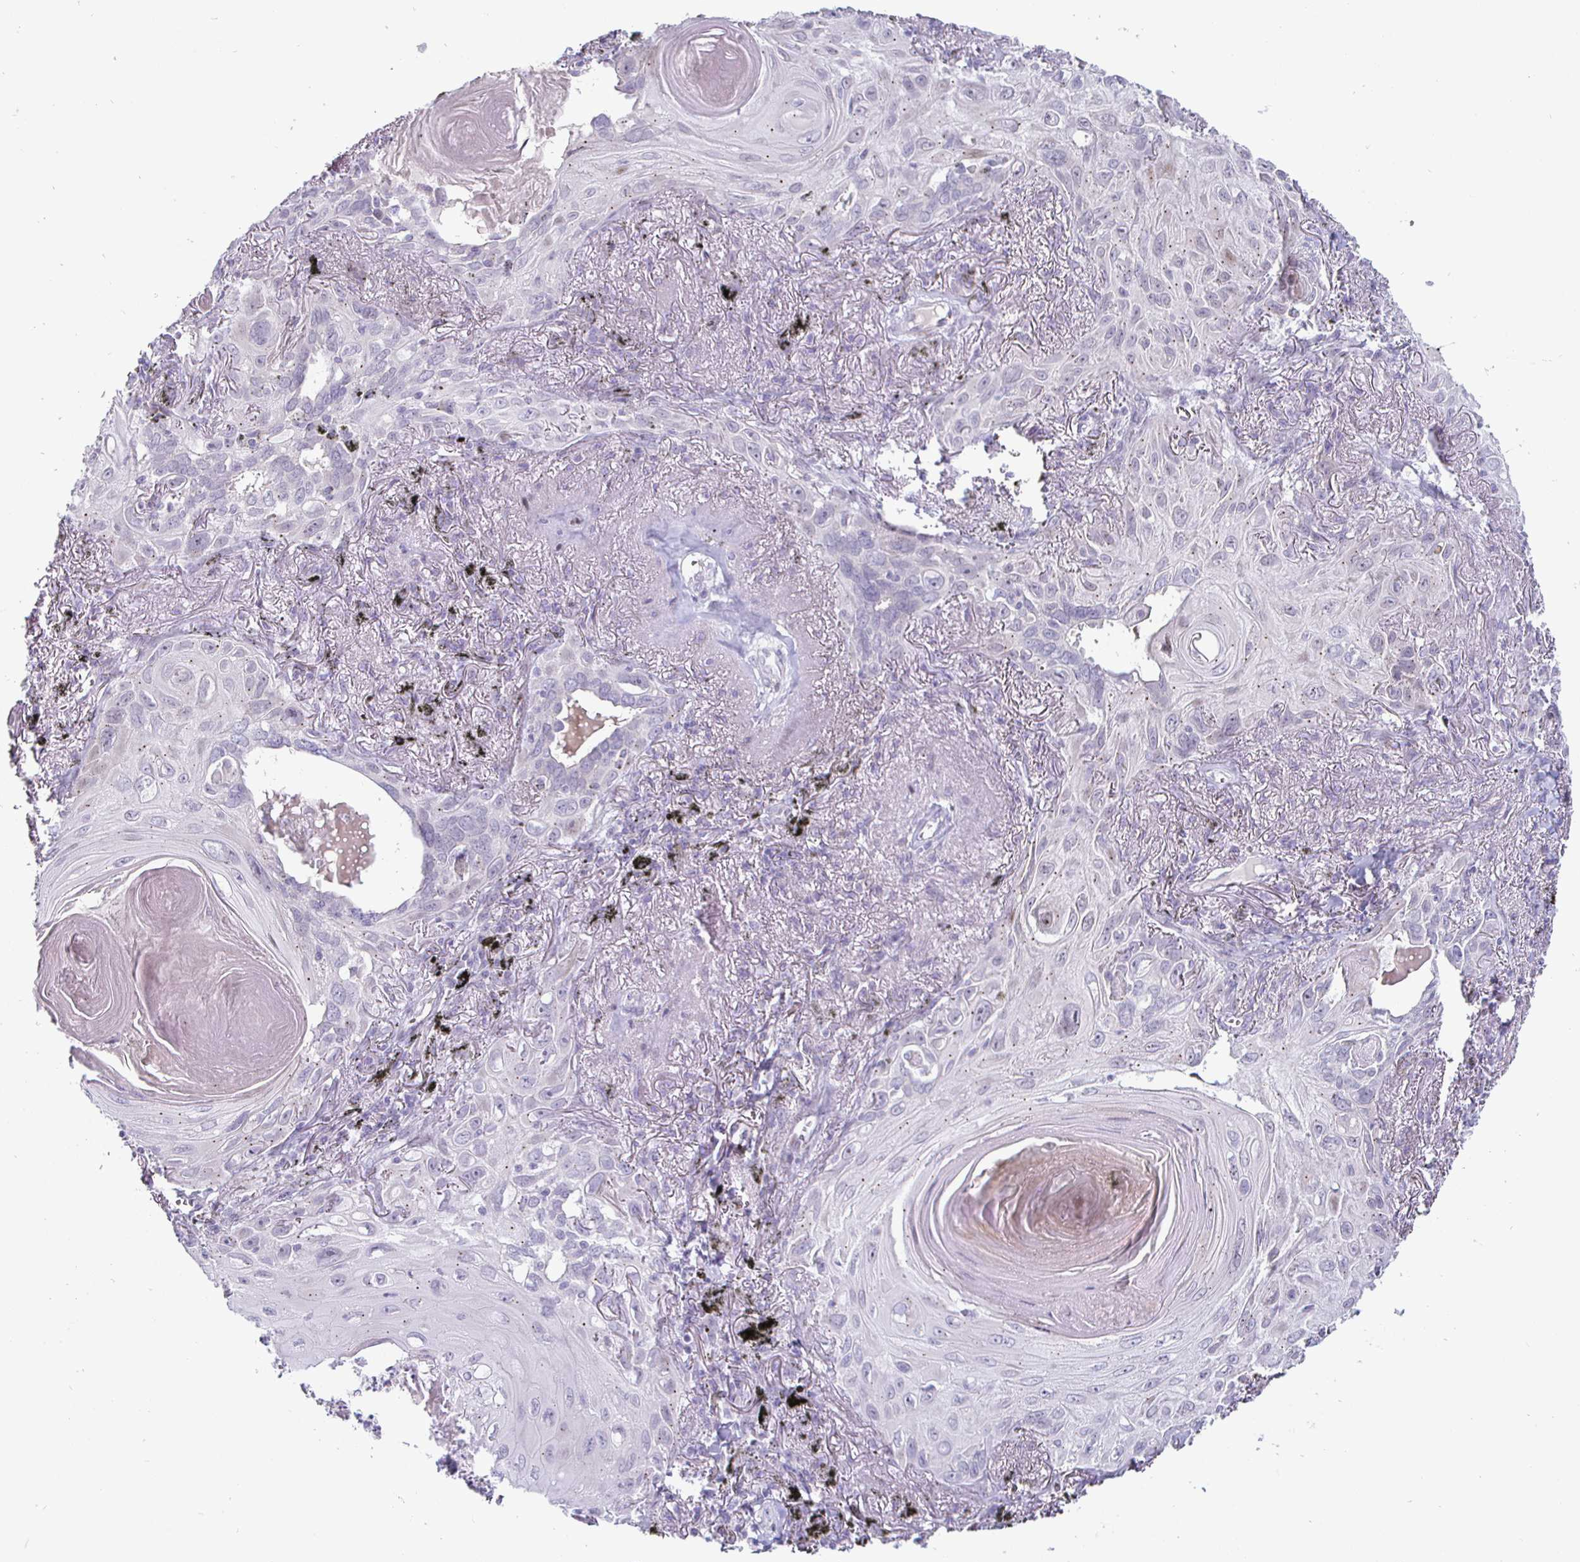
{"staining": {"intensity": "negative", "quantity": "none", "location": "none"}, "tissue": "lung cancer", "cell_type": "Tumor cells", "image_type": "cancer", "snomed": [{"axis": "morphology", "description": "Squamous cell carcinoma, NOS"}, {"axis": "topography", "description": "Lung"}], "caption": "Immunohistochemistry micrograph of neoplastic tissue: lung squamous cell carcinoma stained with DAB shows no significant protein staining in tumor cells.", "gene": "DMRTB1", "patient": {"sex": "male", "age": 79}}